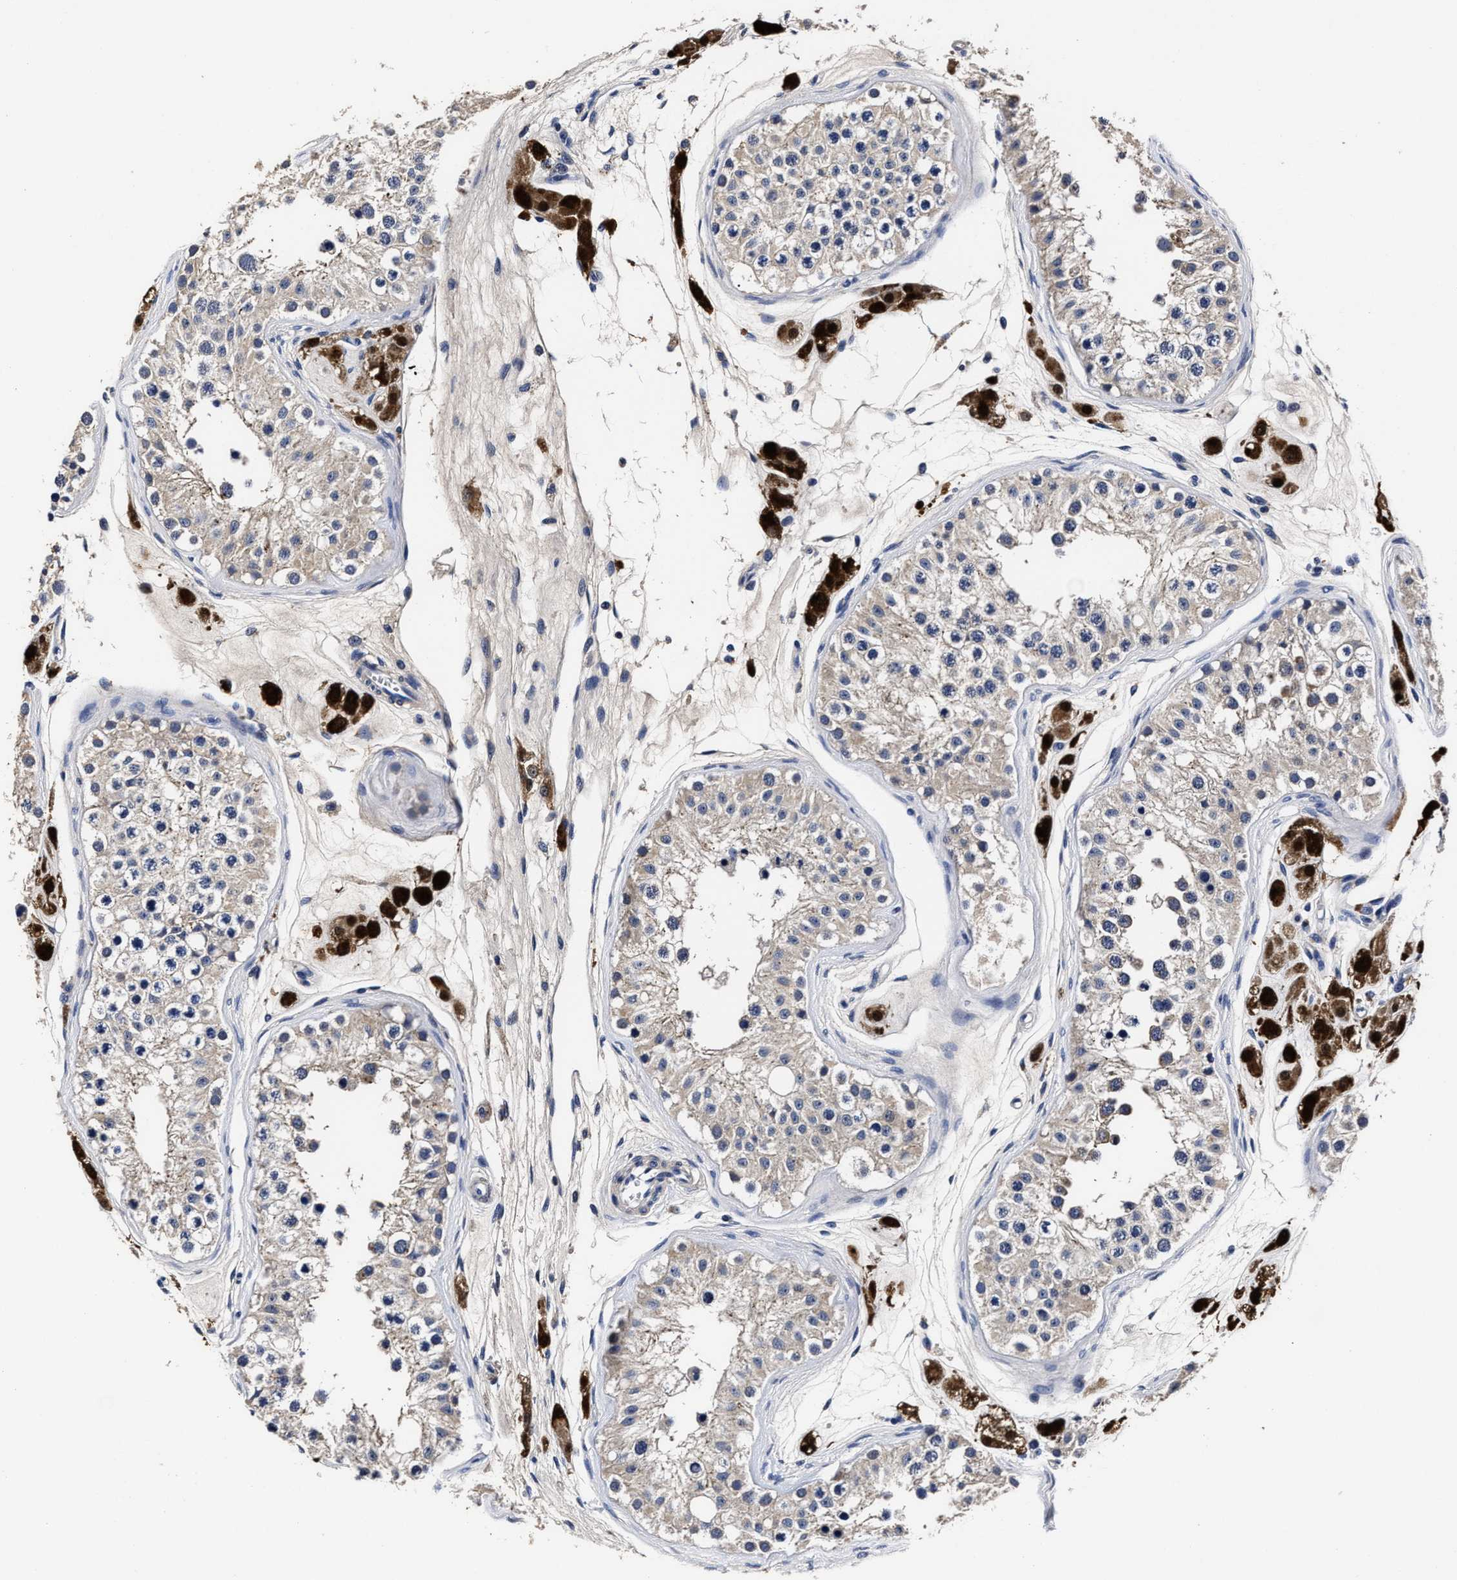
{"staining": {"intensity": "weak", "quantity": "<25%", "location": "cytoplasmic/membranous"}, "tissue": "testis", "cell_type": "Cells in seminiferous ducts", "image_type": "normal", "snomed": [{"axis": "morphology", "description": "Normal tissue, NOS"}, {"axis": "morphology", "description": "Adenocarcinoma, metastatic, NOS"}, {"axis": "topography", "description": "Testis"}], "caption": "Normal testis was stained to show a protein in brown. There is no significant expression in cells in seminiferous ducts. (DAB immunohistochemistry (IHC) with hematoxylin counter stain).", "gene": "OLFML2A", "patient": {"sex": "male", "age": 26}}